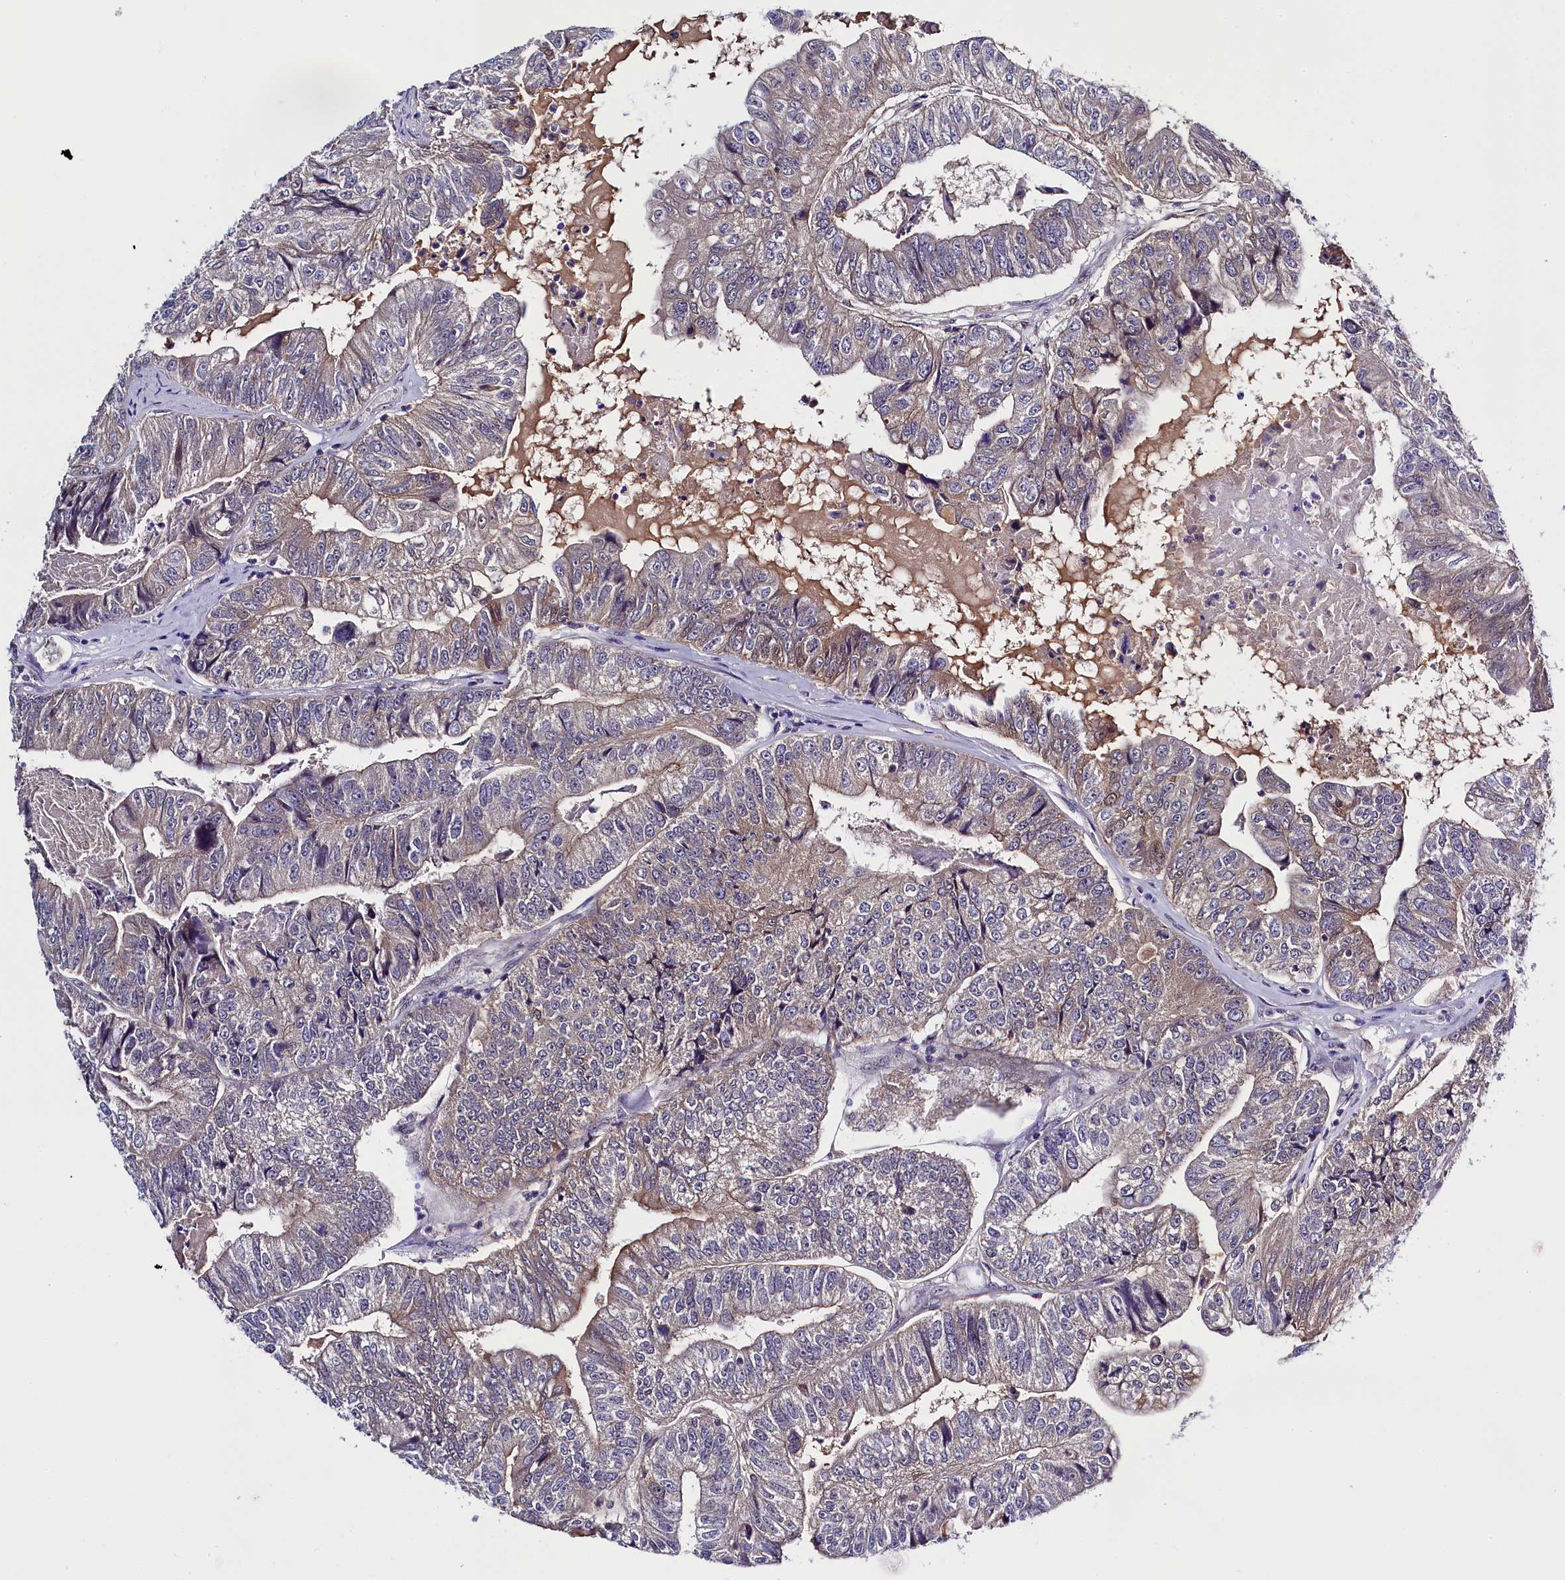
{"staining": {"intensity": "weak", "quantity": "<25%", "location": "cytoplasmic/membranous"}, "tissue": "colorectal cancer", "cell_type": "Tumor cells", "image_type": "cancer", "snomed": [{"axis": "morphology", "description": "Adenocarcinoma, NOS"}, {"axis": "topography", "description": "Colon"}], "caption": "Colorectal cancer was stained to show a protein in brown. There is no significant staining in tumor cells.", "gene": "ENKD1", "patient": {"sex": "female", "age": 67}}